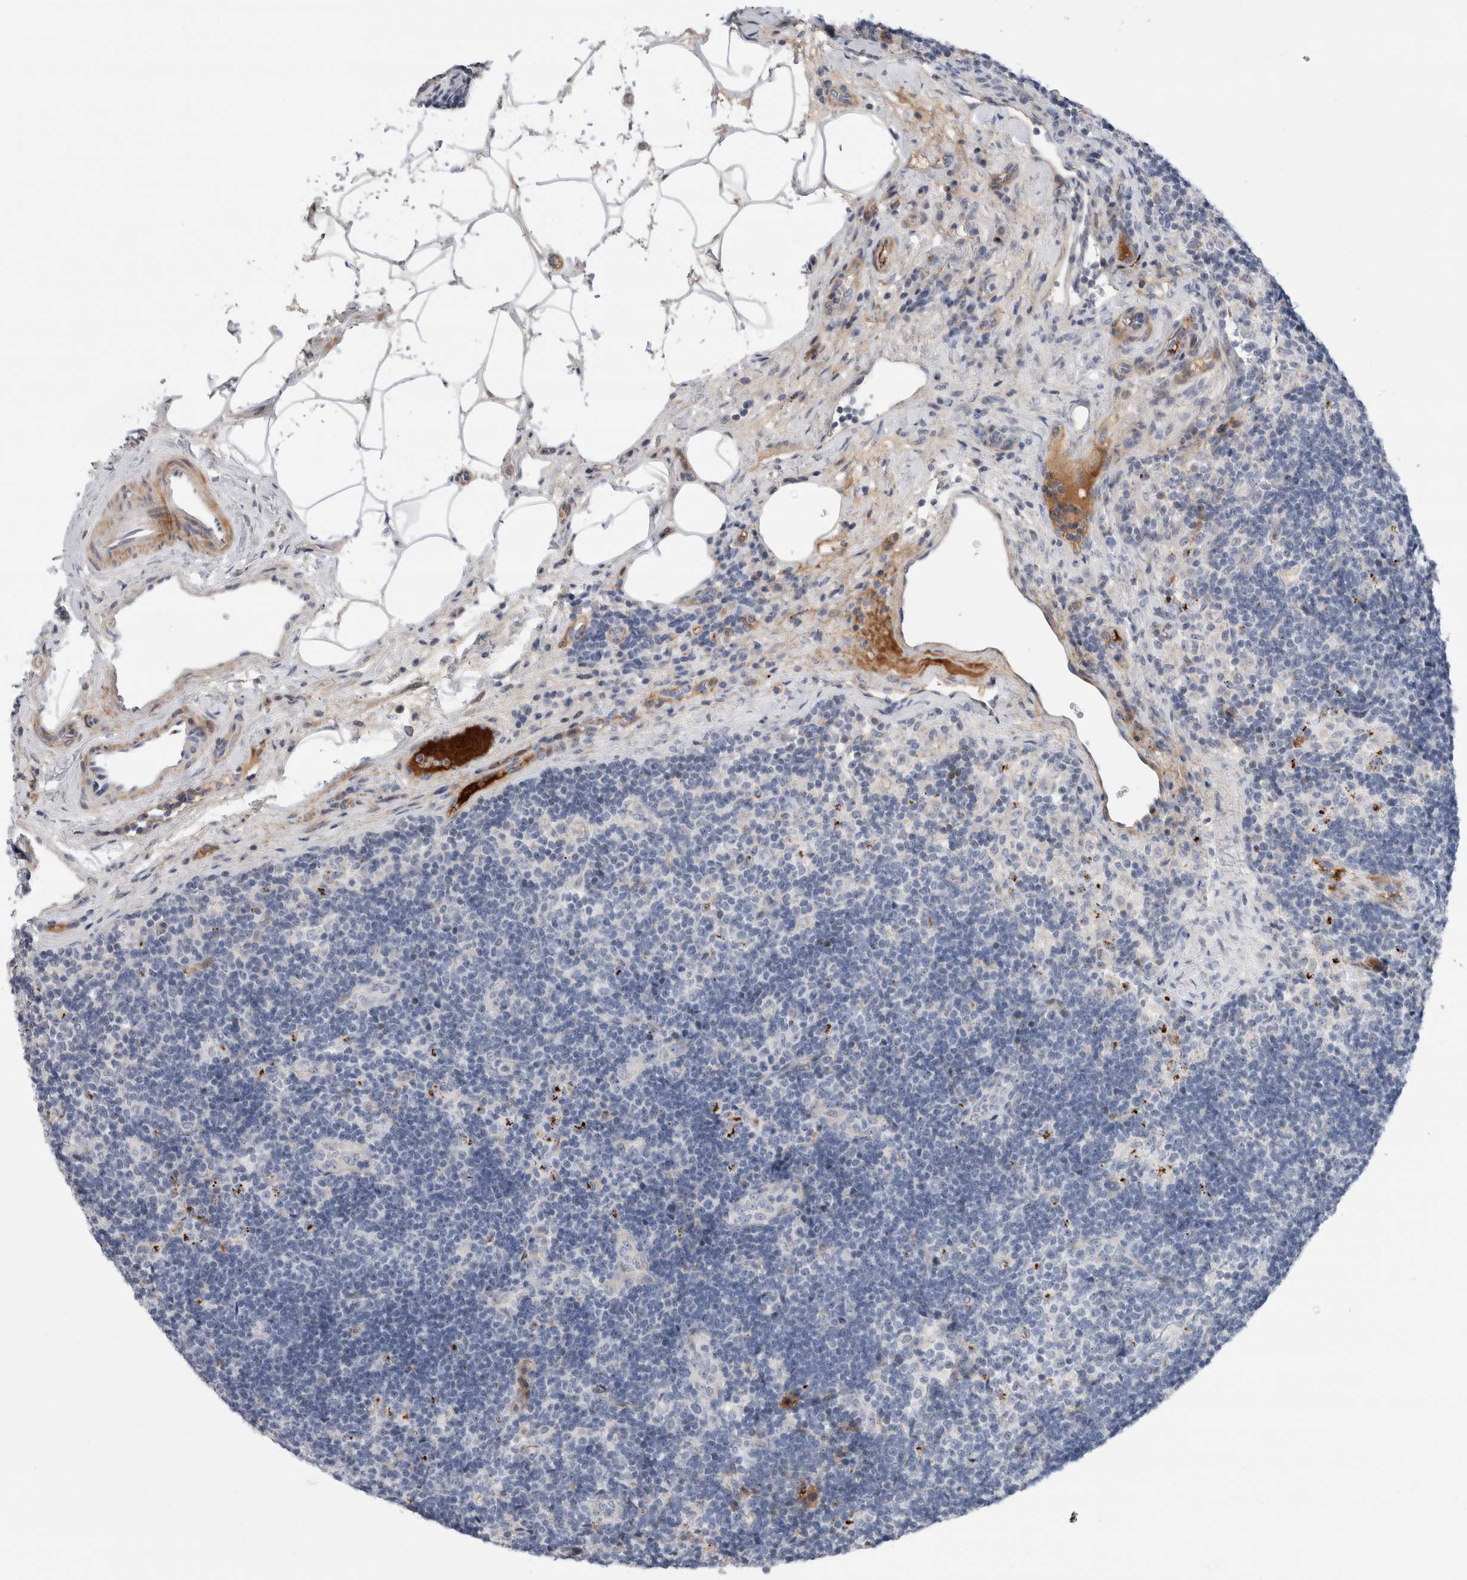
{"staining": {"intensity": "negative", "quantity": "none", "location": "none"}, "tissue": "lymph node", "cell_type": "Germinal center cells", "image_type": "normal", "snomed": [{"axis": "morphology", "description": "Normal tissue, NOS"}, {"axis": "topography", "description": "Lymph node"}], "caption": "Image shows no significant protein expression in germinal center cells of normal lymph node.", "gene": "ECHDC2", "patient": {"sex": "female", "age": 22}}